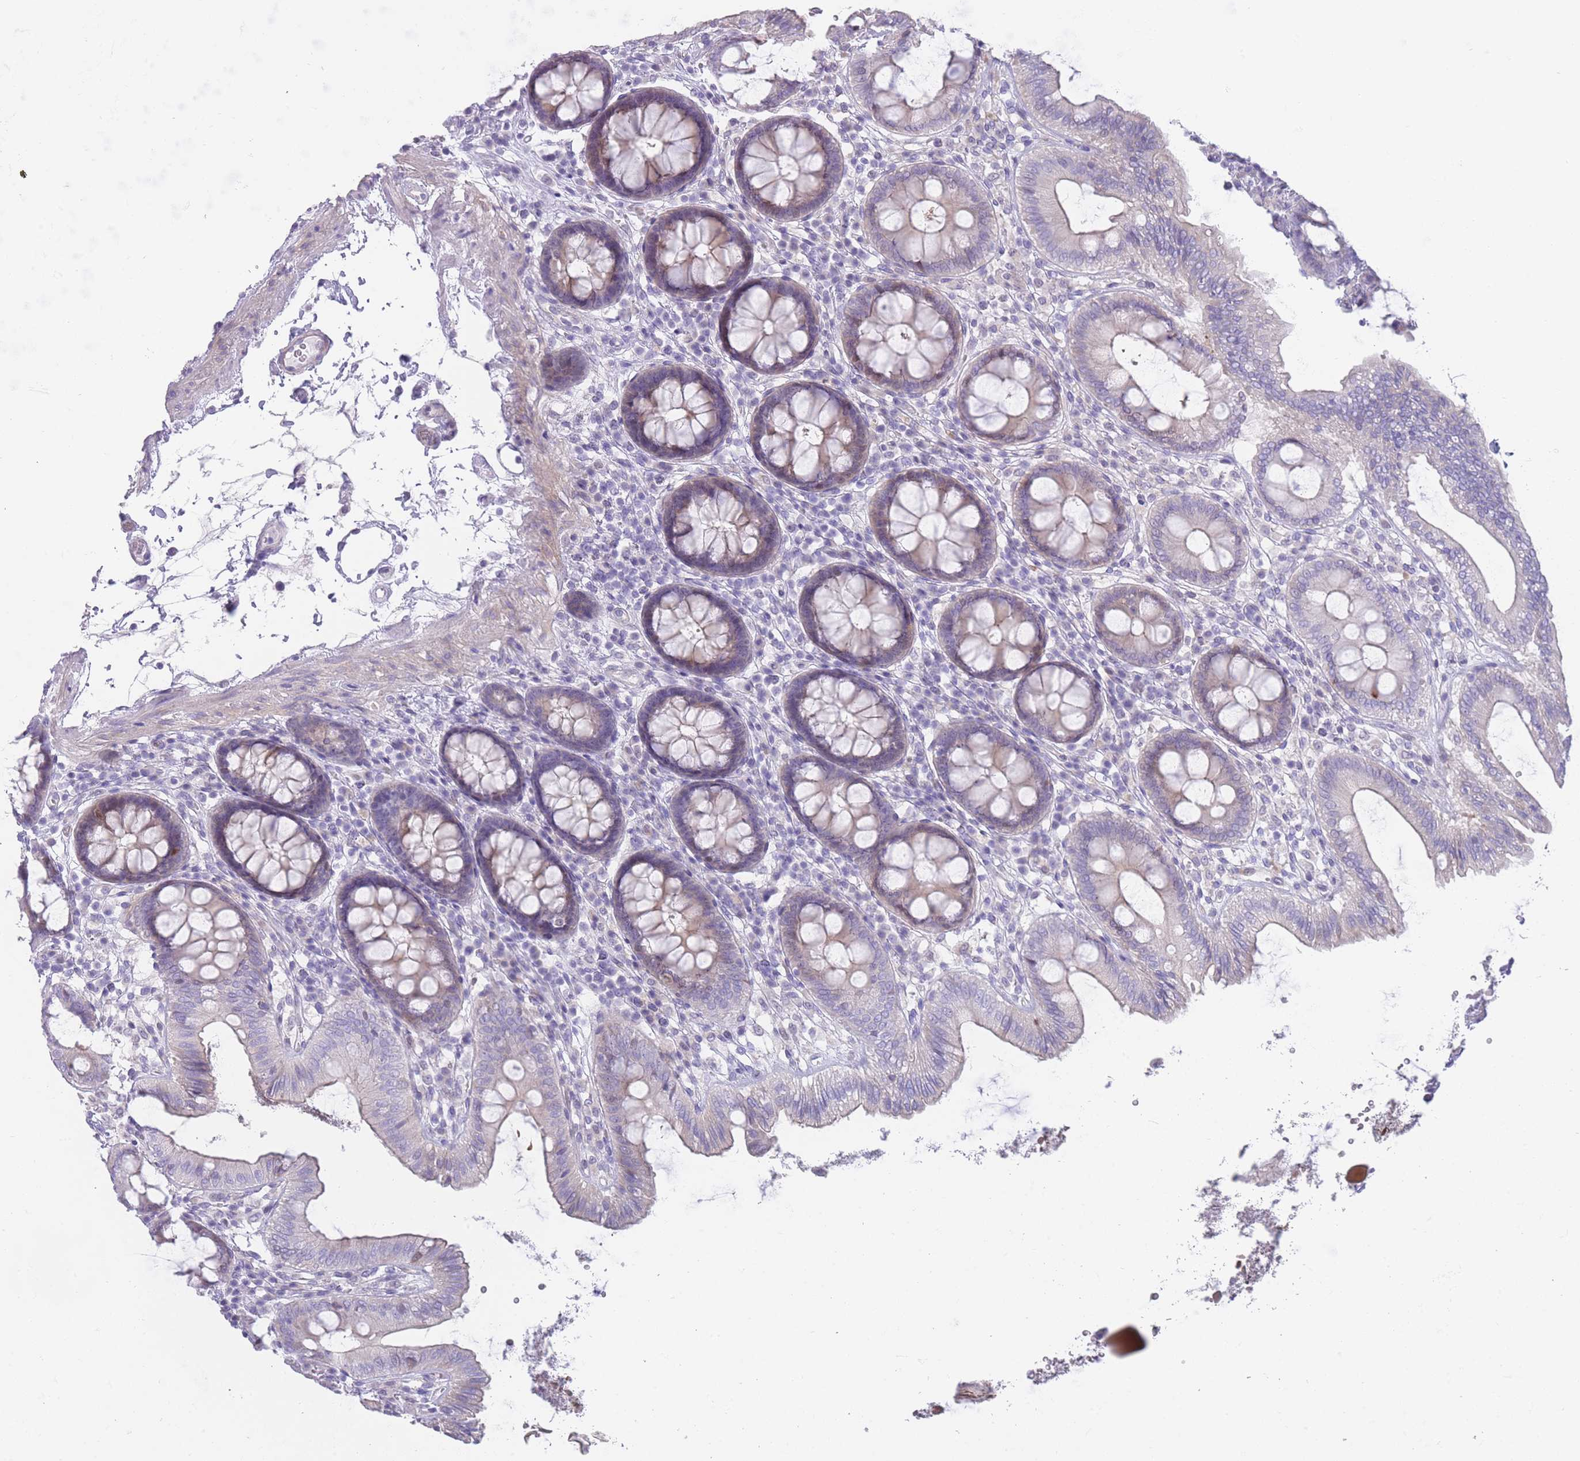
{"staining": {"intensity": "negative", "quantity": "none", "location": "none"}, "tissue": "colon", "cell_type": "Endothelial cells", "image_type": "normal", "snomed": [{"axis": "morphology", "description": "Normal tissue, NOS"}, {"axis": "topography", "description": "Colon"}], "caption": "Immunohistochemical staining of benign human colon shows no significant staining in endothelial cells.", "gene": "IMPG1", "patient": {"sex": "male", "age": 84}}